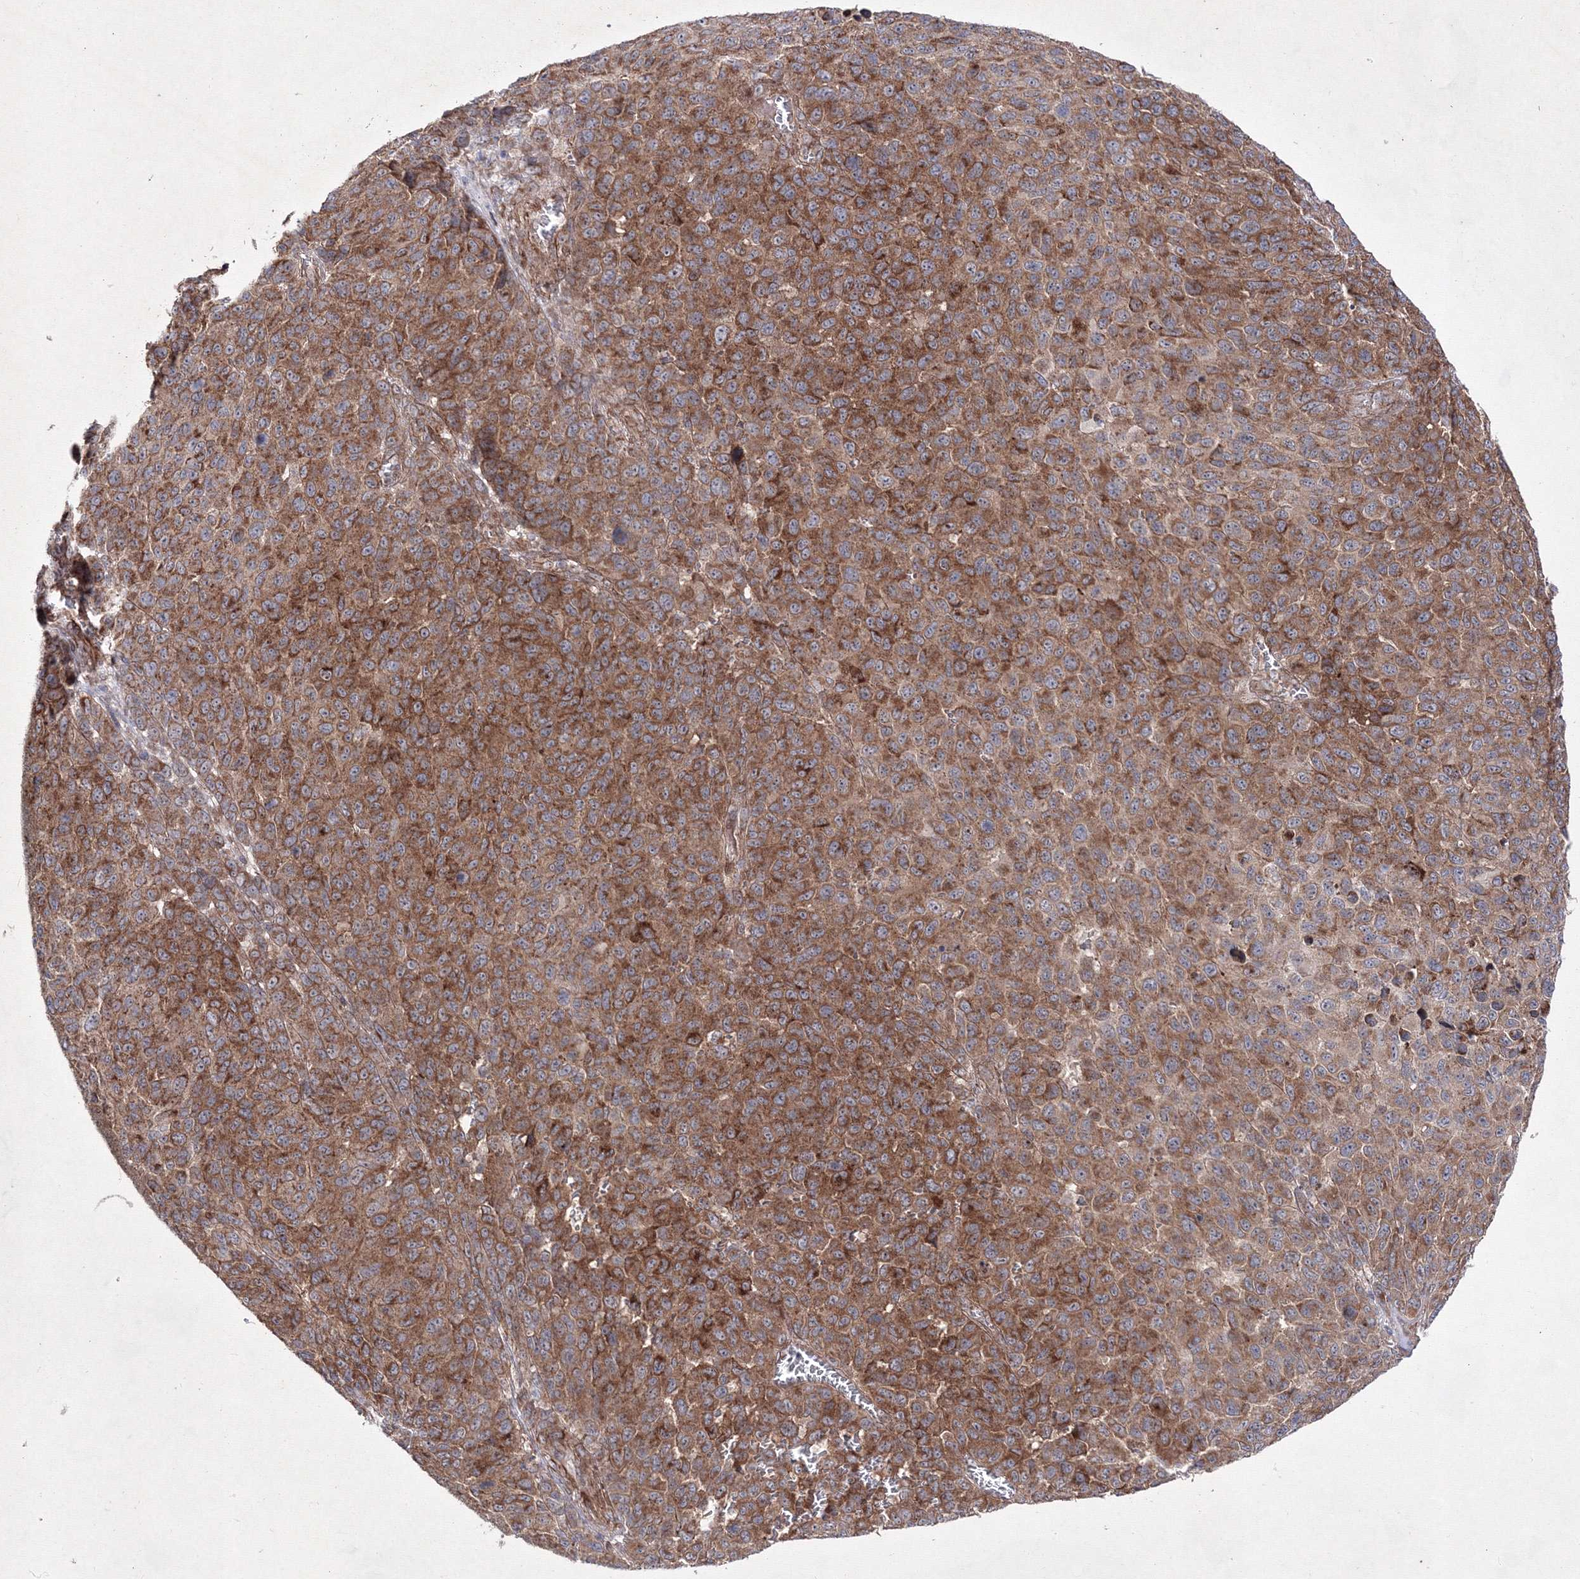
{"staining": {"intensity": "moderate", "quantity": ">75%", "location": "cytoplasmic/membranous"}, "tissue": "melanoma", "cell_type": "Tumor cells", "image_type": "cancer", "snomed": [{"axis": "morphology", "description": "Malignant melanoma, NOS"}, {"axis": "topography", "description": "Skin"}], "caption": "Immunohistochemical staining of human malignant melanoma exhibits moderate cytoplasmic/membranous protein staining in approximately >75% of tumor cells.", "gene": "GFM1", "patient": {"sex": "male", "age": 49}}